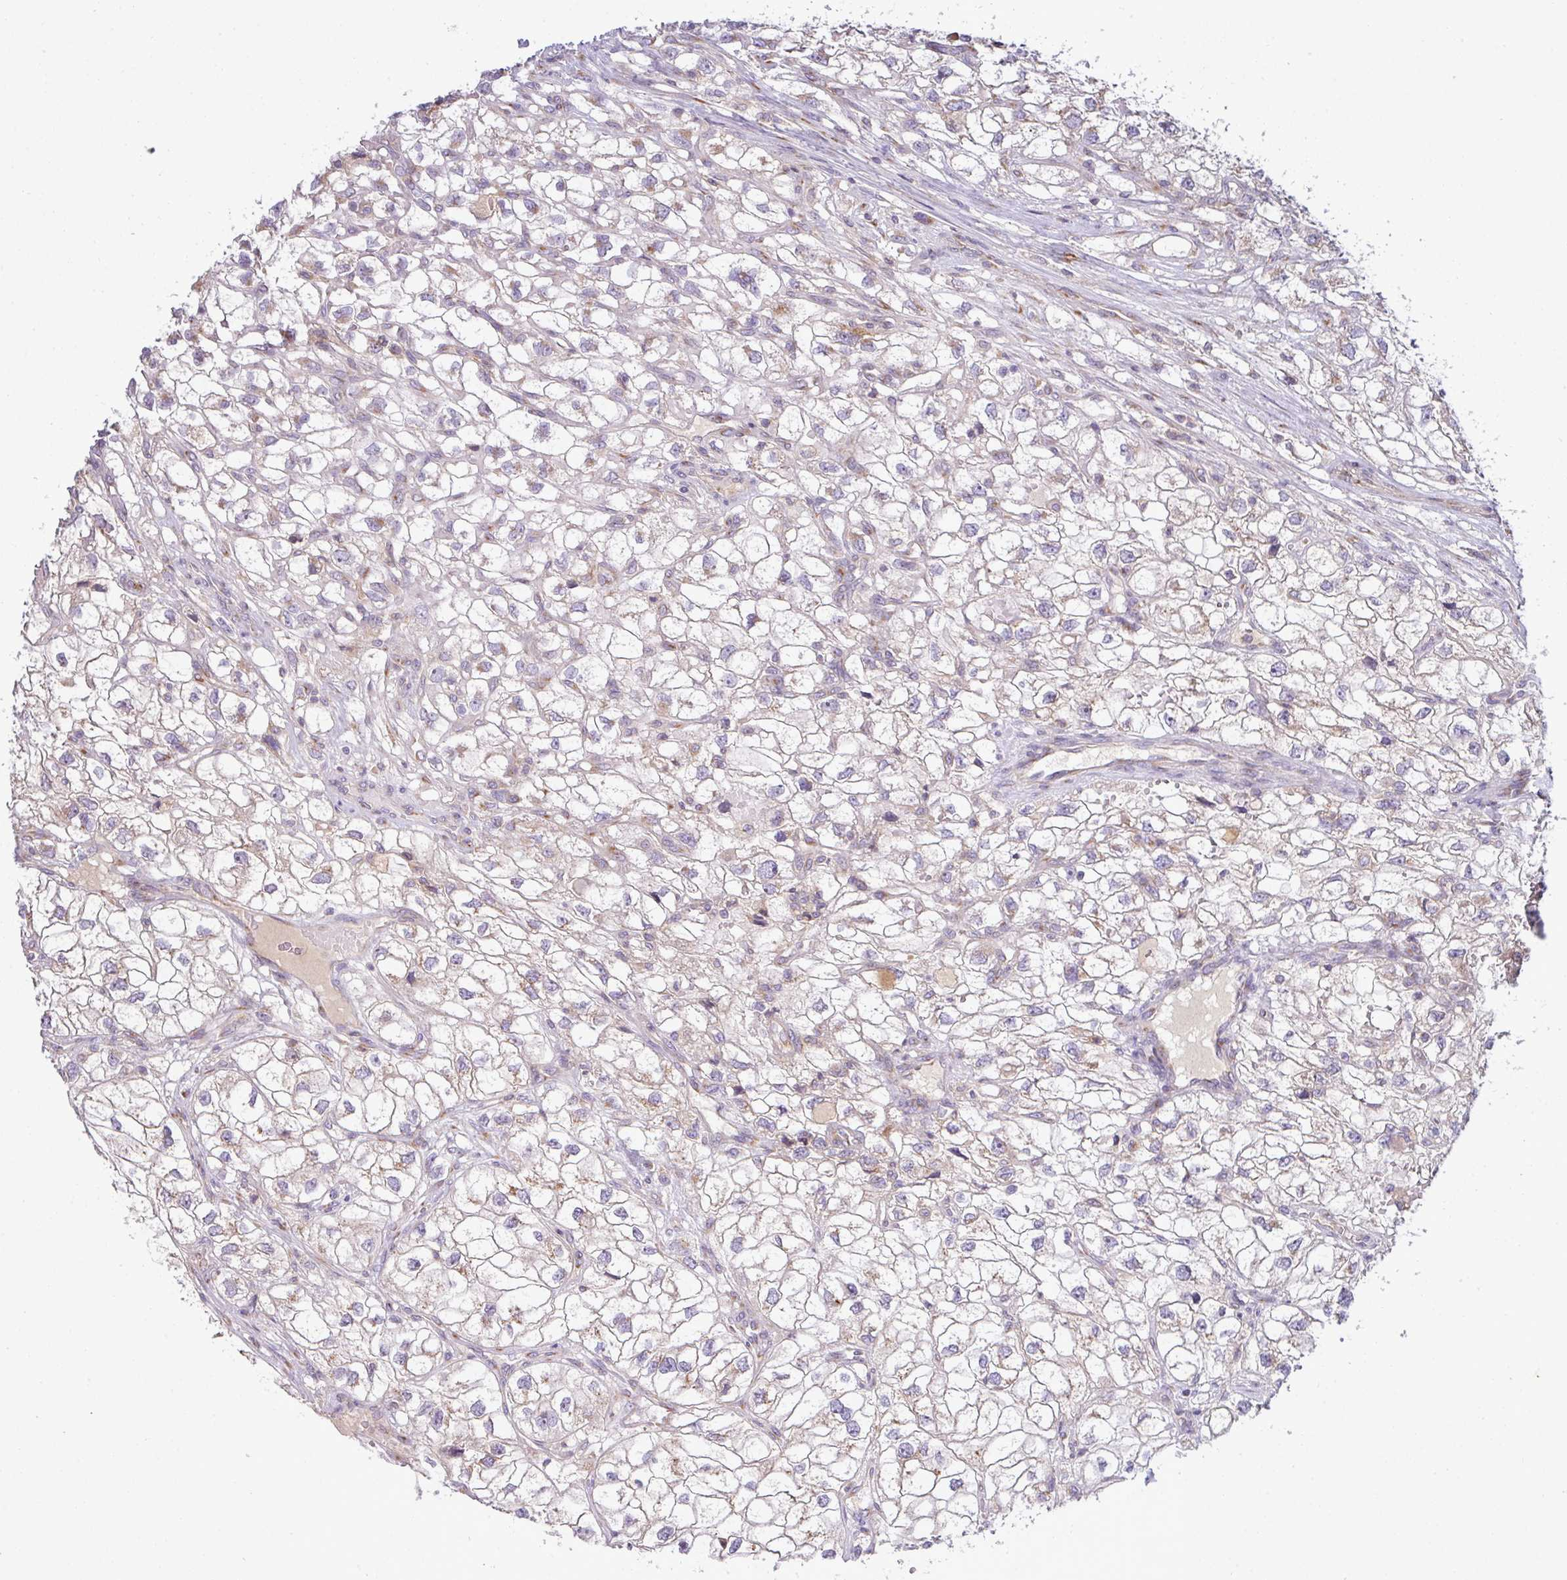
{"staining": {"intensity": "weak", "quantity": "<25%", "location": "cytoplasmic/membranous"}, "tissue": "renal cancer", "cell_type": "Tumor cells", "image_type": "cancer", "snomed": [{"axis": "morphology", "description": "Adenocarcinoma, NOS"}, {"axis": "topography", "description": "Kidney"}], "caption": "DAB (3,3'-diaminobenzidine) immunohistochemical staining of renal cancer displays no significant staining in tumor cells.", "gene": "VTI1A", "patient": {"sex": "male", "age": 59}}